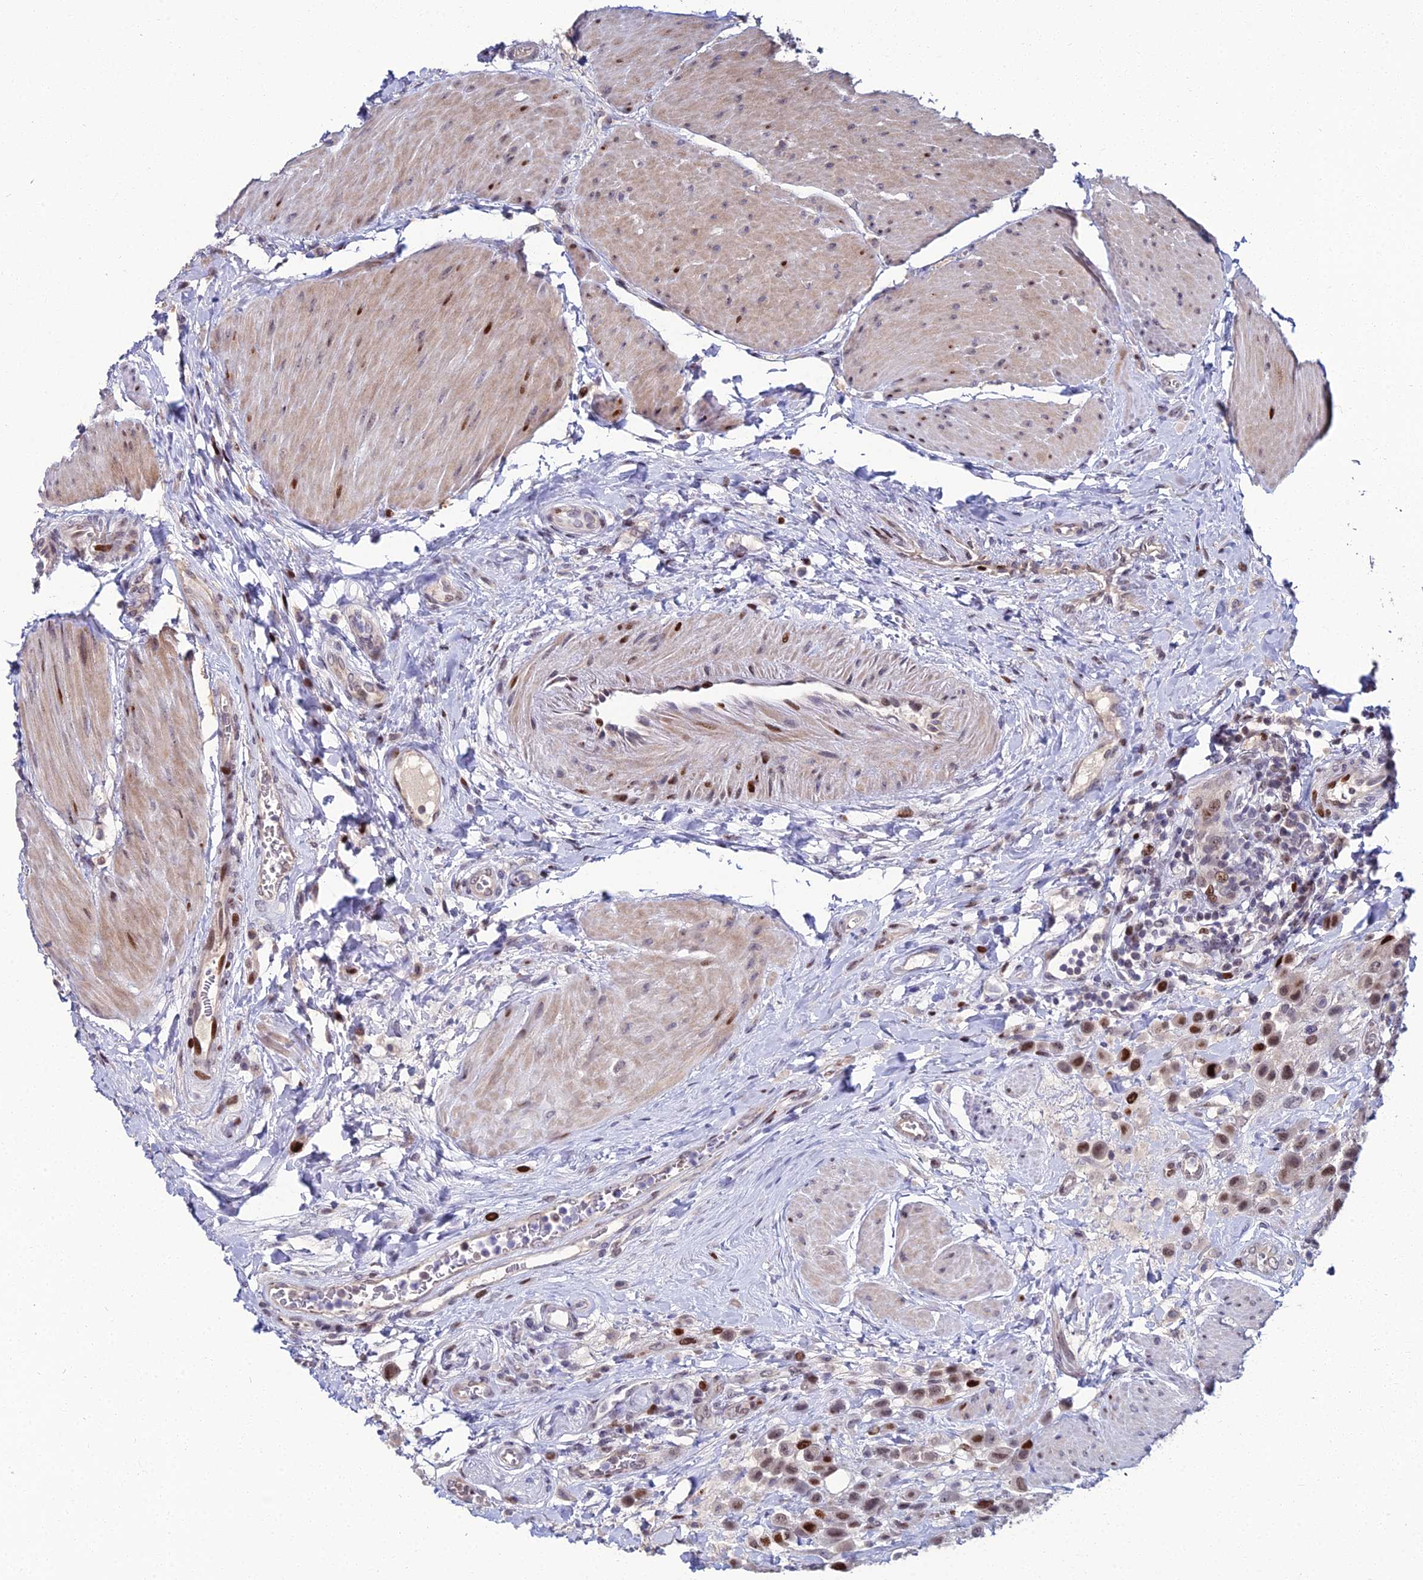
{"staining": {"intensity": "moderate", "quantity": "25%-75%", "location": "nuclear"}, "tissue": "urothelial cancer", "cell_type": "Tumor cells", "image_type": "cancer", "snomed": [{"axis": "morphology", "description": "Urothelial carcinoma, High grade"}, {"axis": "topography", "description": "Urinary bladder"}], "caption": "This is a photomicrograph of IHC staining of high-grade urothelial carcinoma, which shows moderate positivity in the nuclear of tumor cells.", "gene": "TAF9B", "patient": {"sex": "male", "age": 50}}